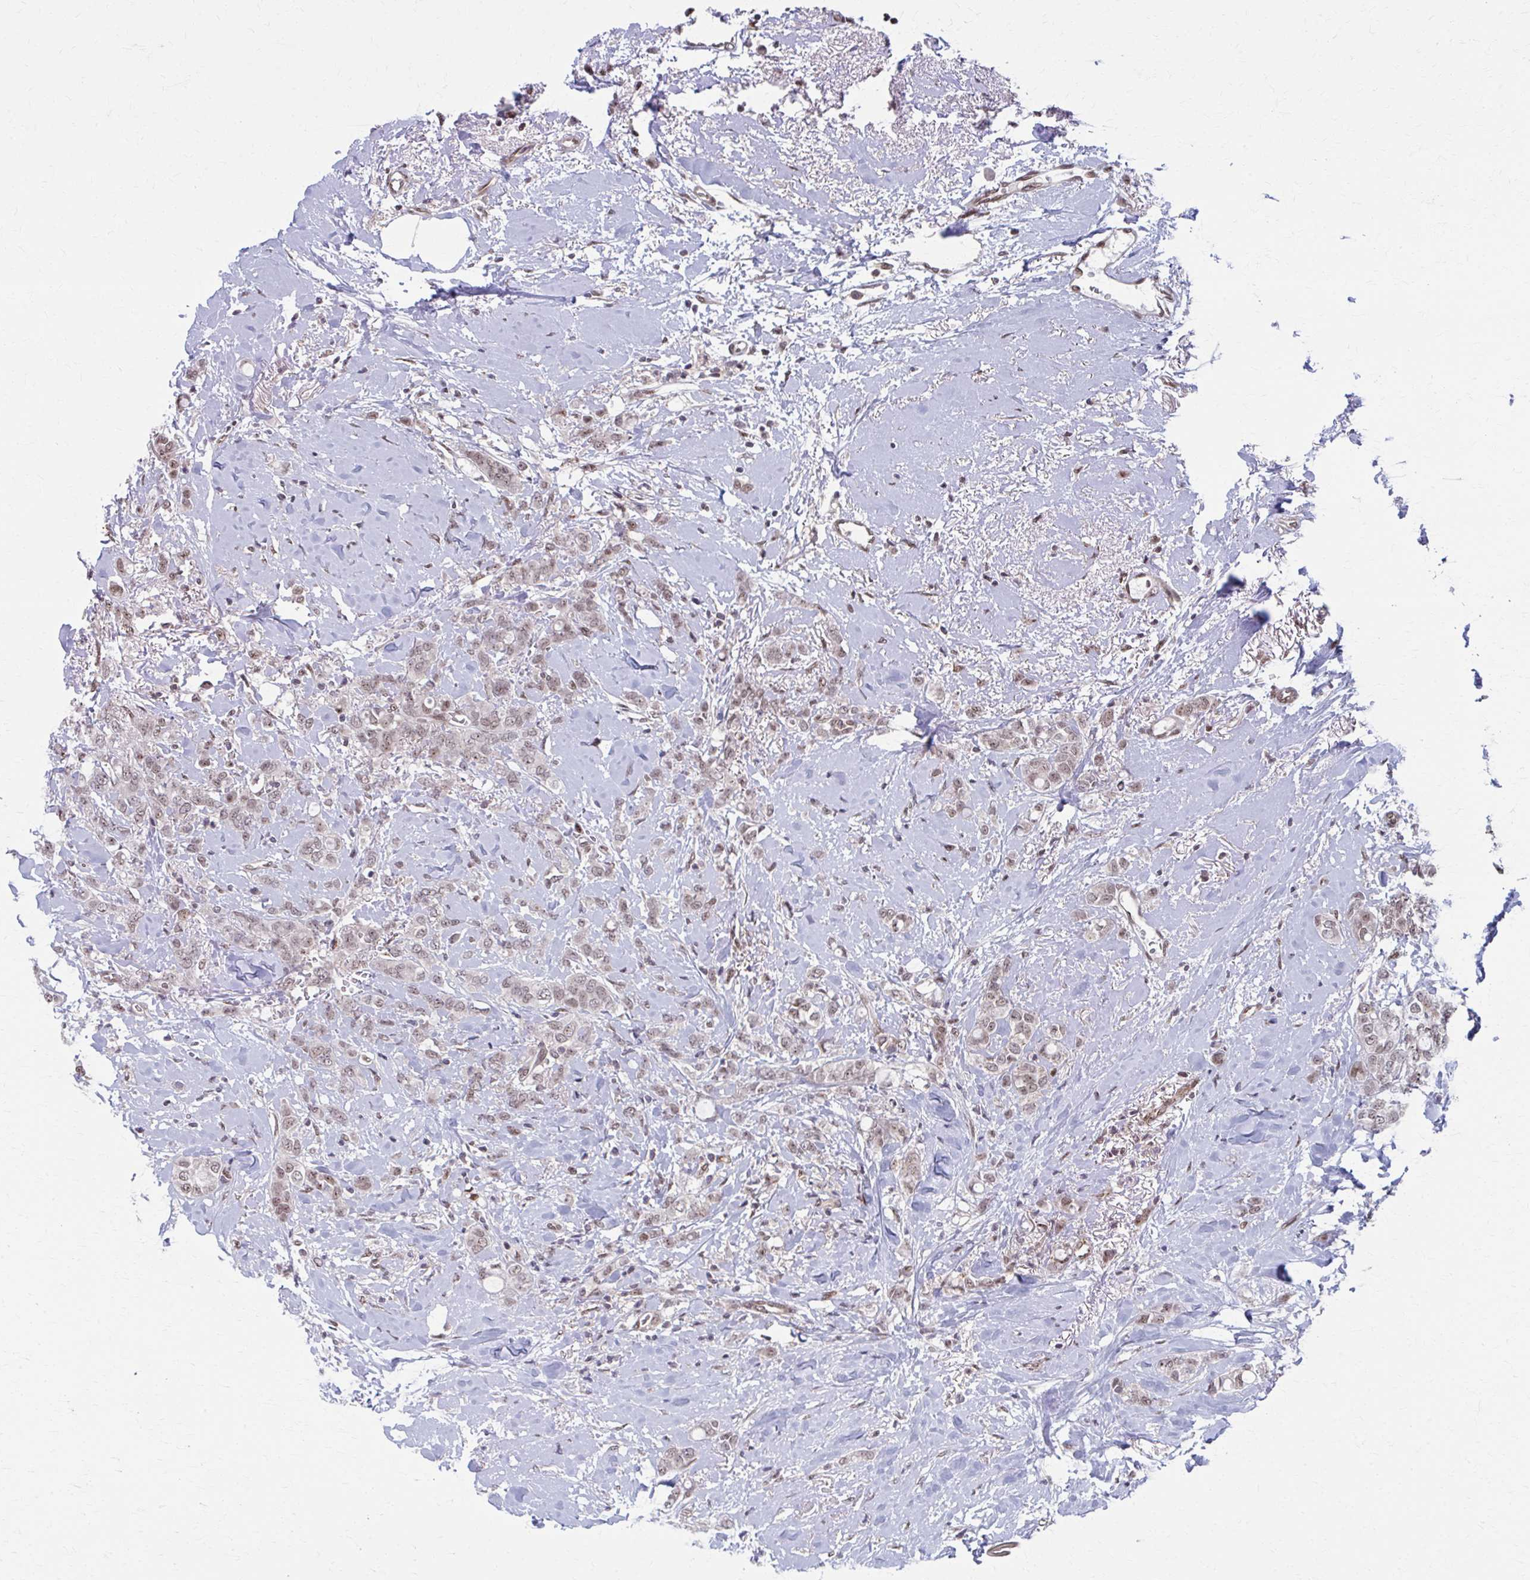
{"staining": {"intensity": "moderate", "quantity": ">75%", "location": "nuclear"}, "tissue": "breast cancer", "cell_type": "Tumor cells", "image_type": "cancer", "snomed": [{"axis": "morphology", "description": "Lobular carcinoma"}, {"axis": "topography", "description": "Breast"}], "caption": "A brown stain shows moderate nuclear expression of a protein in breast cancer (lobular carcinoma) tumor cells.", "gene": "SETBP1", "patient": {"sex": "female", "age": 91}}